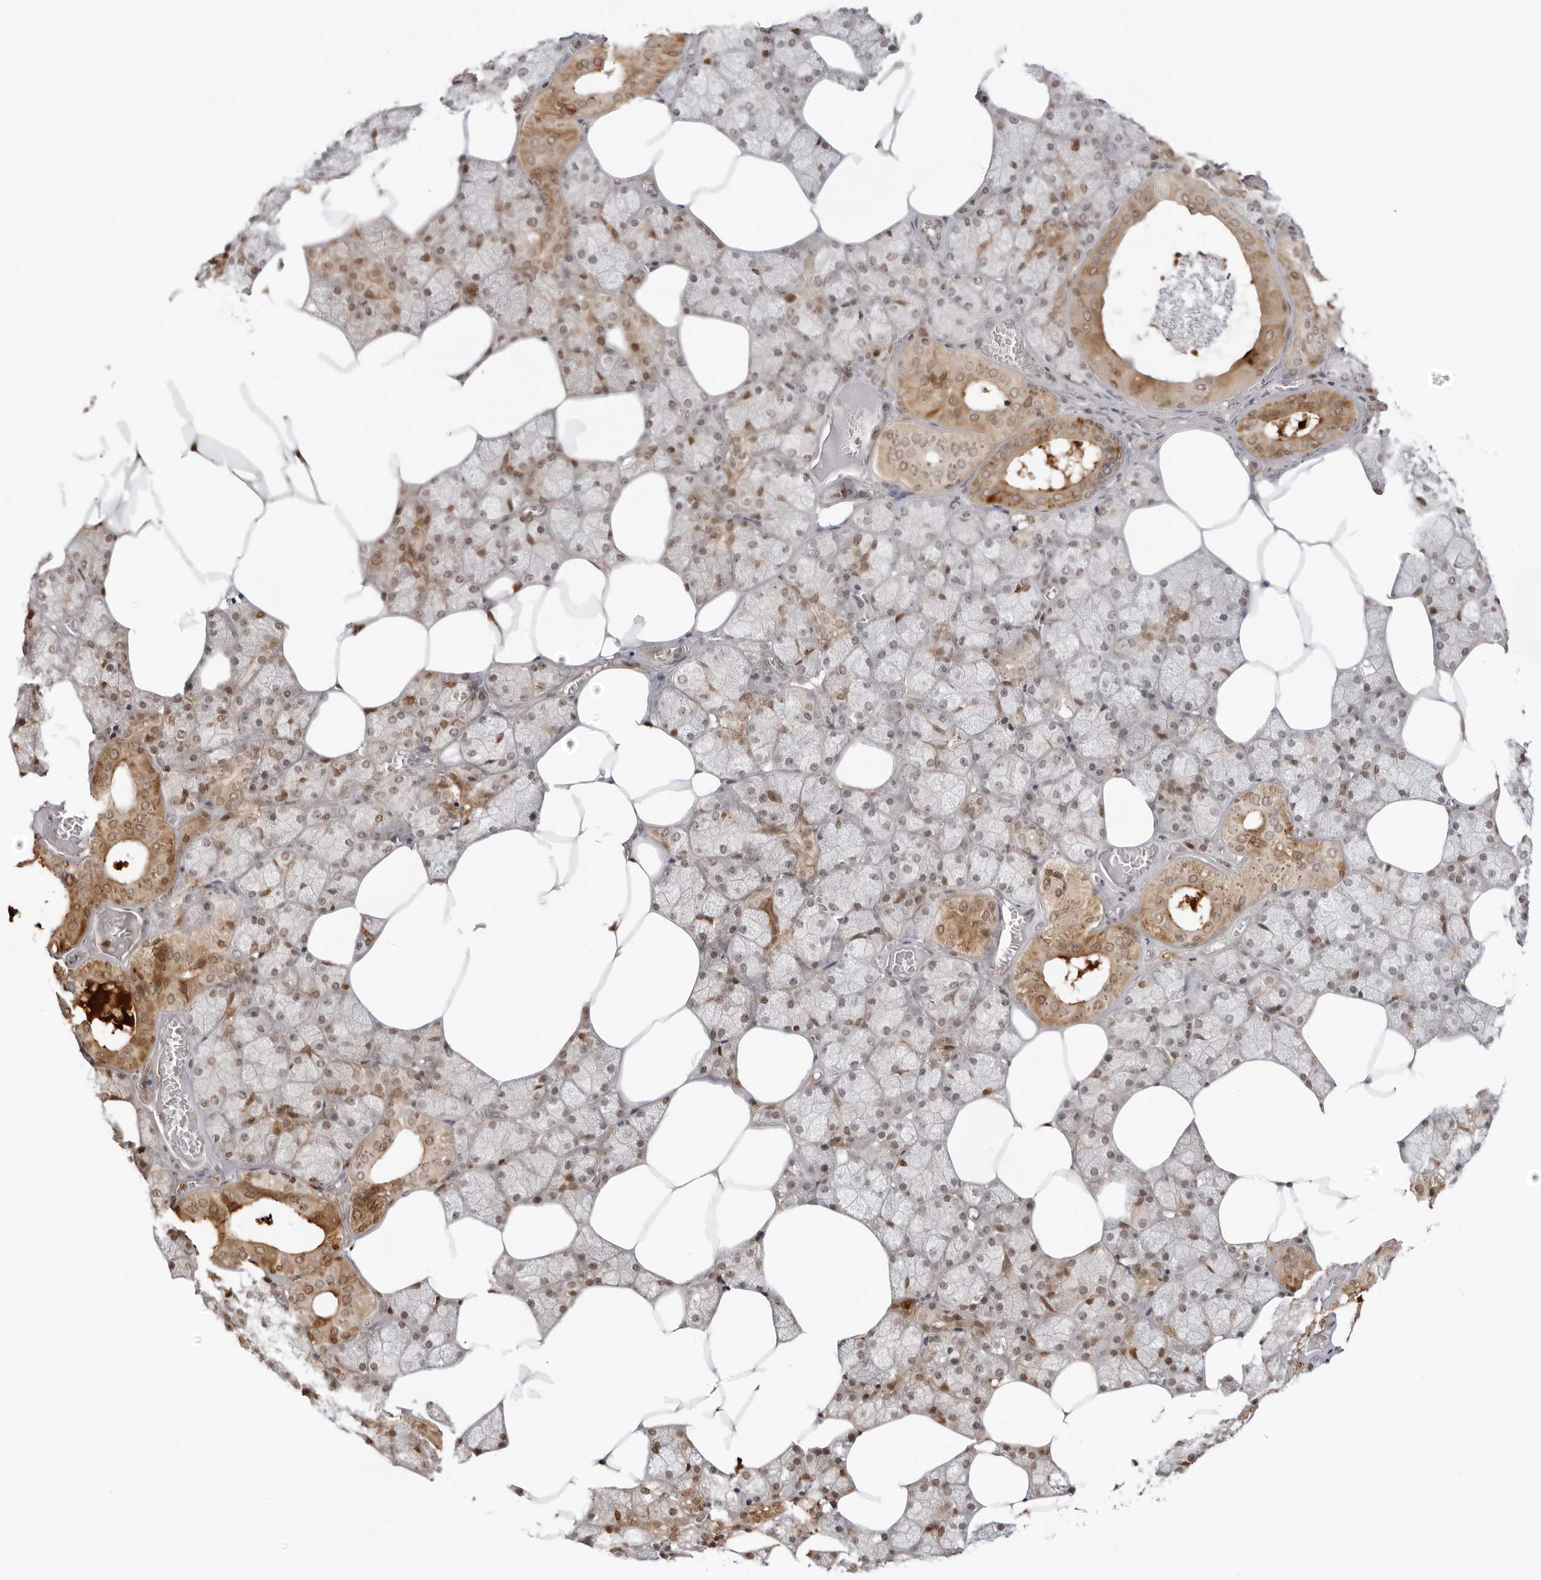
{"staining": {"intensity": "moderate", "quantity": "25%-75%", "location": "cytoplasmic/membranous,nuclear"}, "tissue": "salivary gland", "cell_type": "Glandular cells", "image_type": "normal", "snomed": [{"axis": "morphology", "description": "Normal tissue, NOS"}, {"axis": "topography", "description": "Salivary gland"}], "caption": "Unremarkable salivary gland displays moderate cytoplasmic/membranous,nuclear positivity in about 25%-75% of glandular cells, visualized by immunohistochemistry. The protein is shown in brown color, while the nuclei are stained blue.", "gene": "RNF146", "patient": {"sex": "male", "age": 62}}